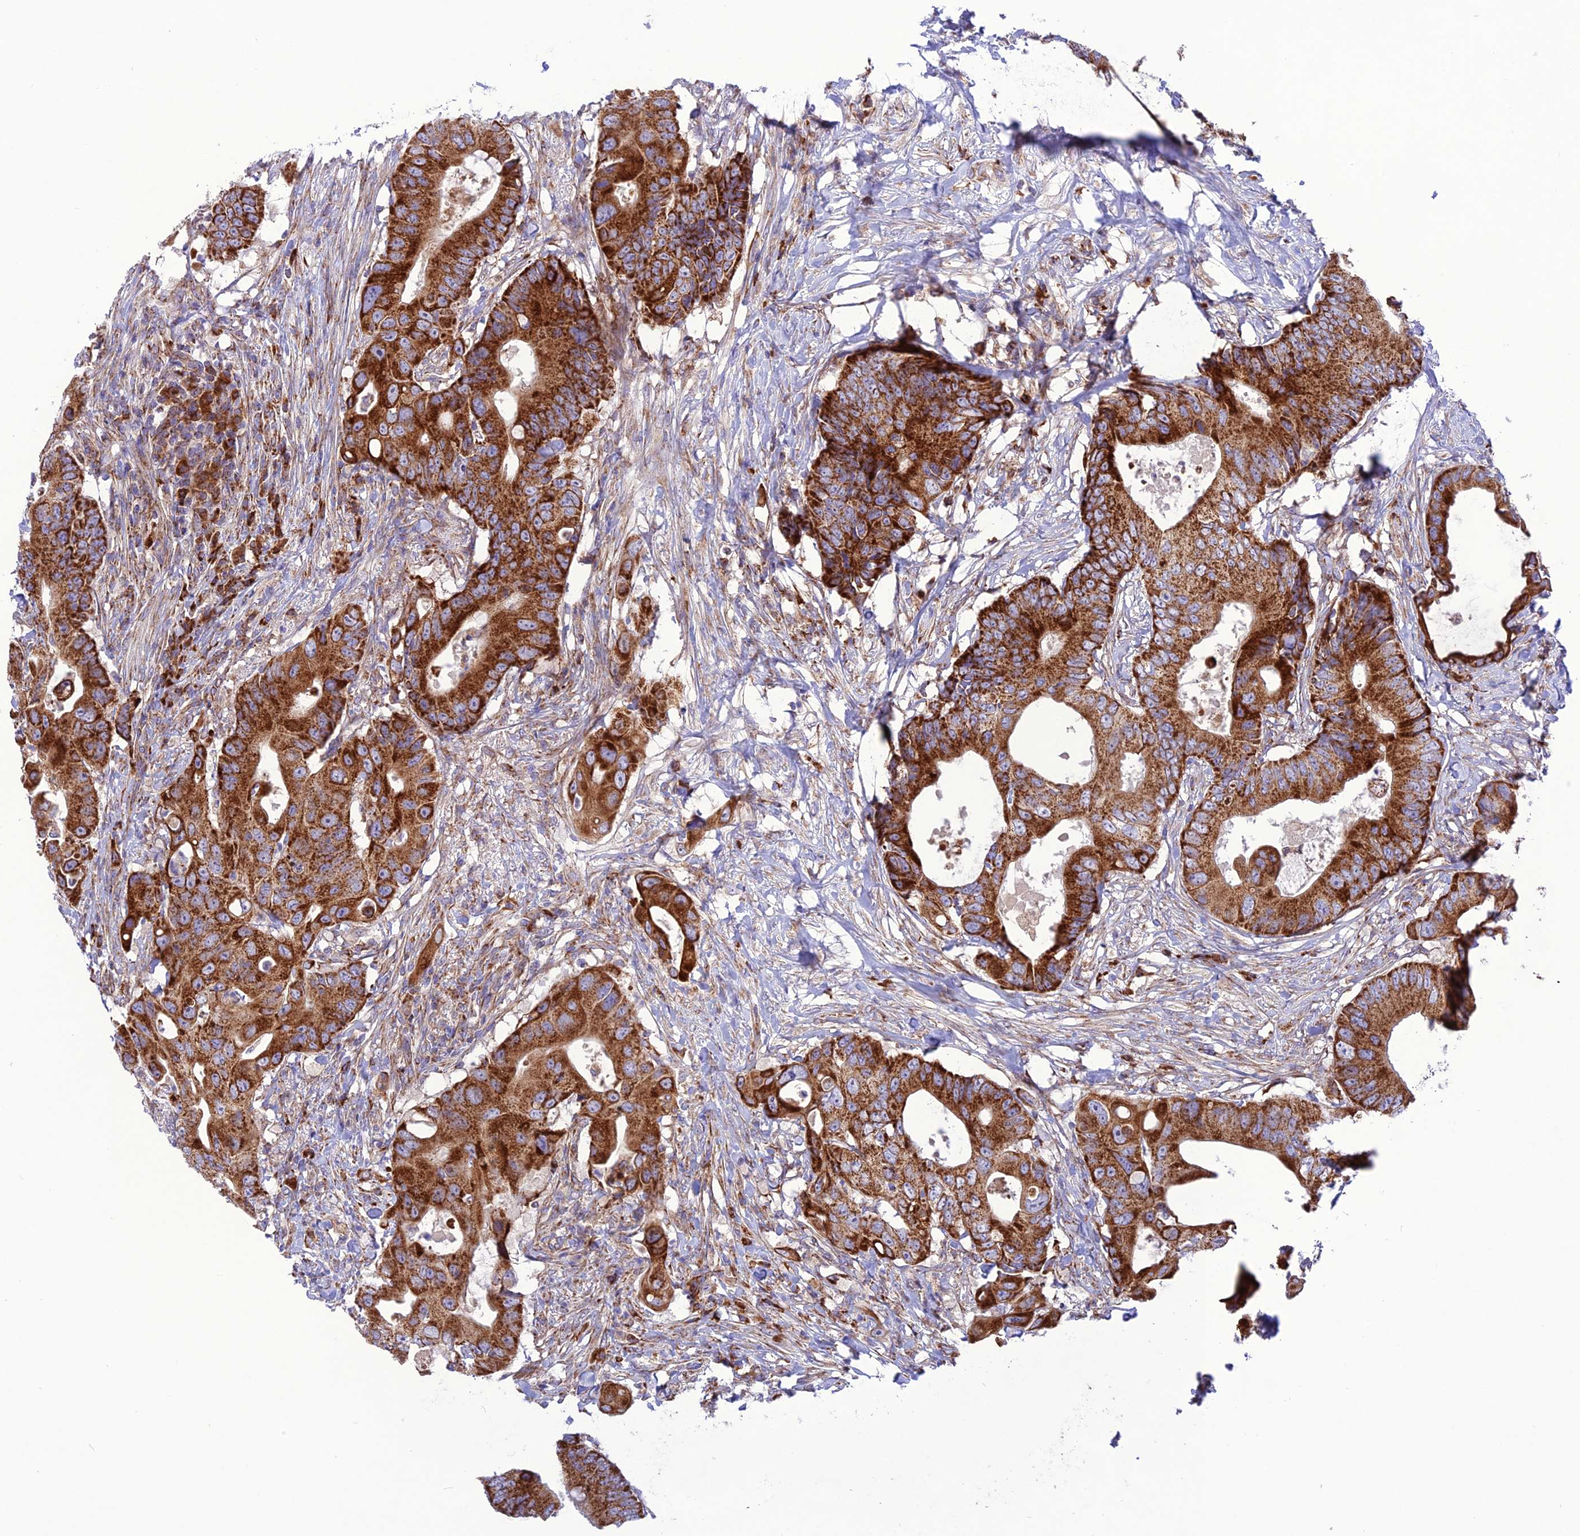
{"staining": {"intensity": "strong", "quantity": ">75%", "location": "cytoplasmic/membranous"}, "tissue": "colorectal cancer", "cell_type": "Tumor cells", "image_type": "cancer", "snomed": [{"axis": "morphology", "description": "Adenocarcinoma, NOS"}, {"axis": "topography", "description": "Colon"}], "caption": "This histopathology image exhibits IHC staining of human adenocarcinoma (colorectal), with high strong cytoplasmic/membranous expression in about >75% of tumor cells.", "gene": "UAP1L1", "patient": {"sex": "male", "age": 71}}